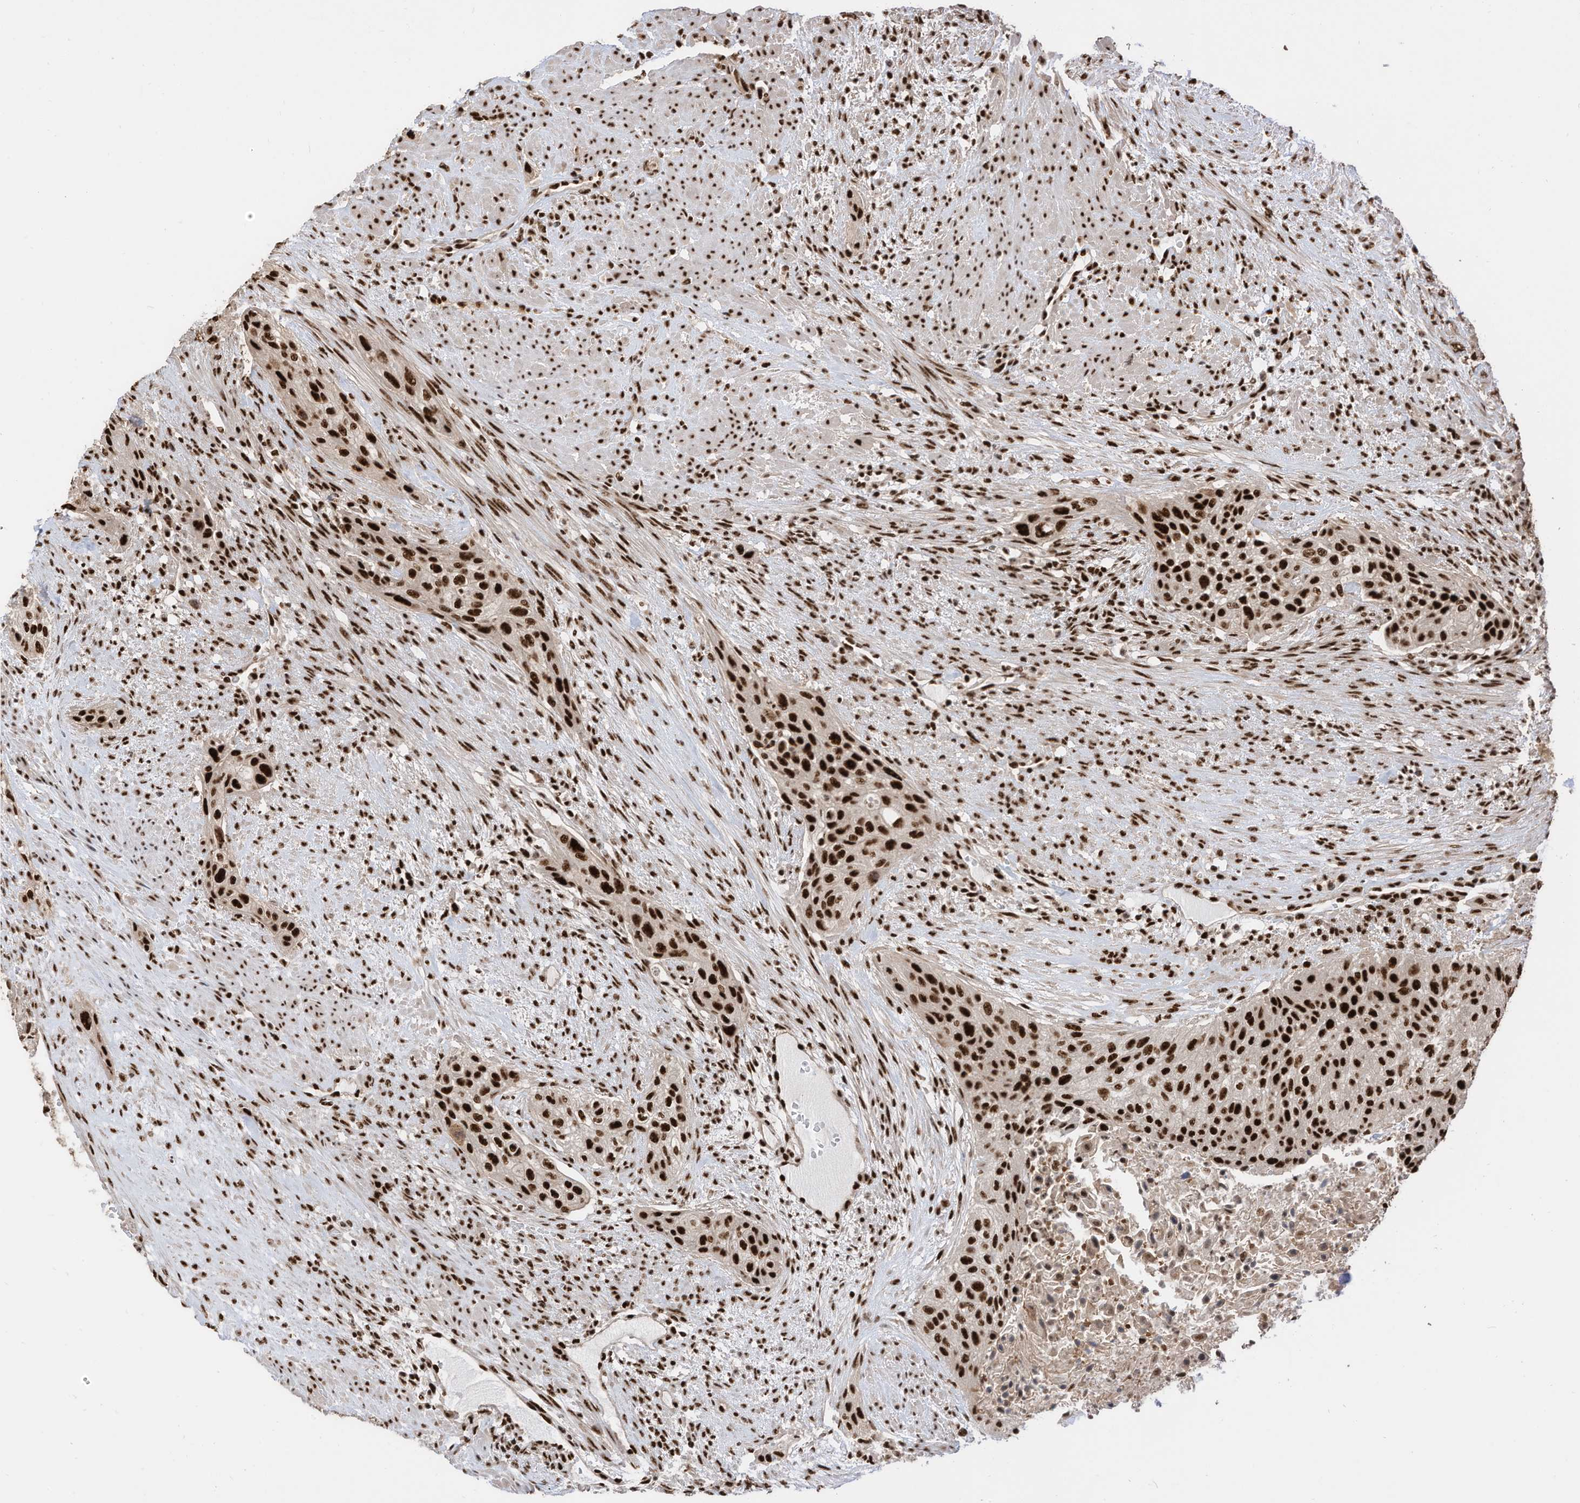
{"staining": {"intensity": "strong", "quantity": ">75%", "location": "nuclear"}, "tissue": "urothelial cancer", "cell_type": "Tumor cells", "image_type": "cancer", "snomed": [{"axis": "morphology", "description": "Urothelial carcinoma, High grade"}, {"axis": "topography", "description": "Urinary bladder"}], "caption": "This photomicrograph reveals urothelial cancer stained with IHC to label a protein in brown. The nuclear of tumor cells show strong positivity for the protein. Nuclei are counter-stained blue.", "gene": "SF3A3", "patient": {"sex": "male", "age": 35}}